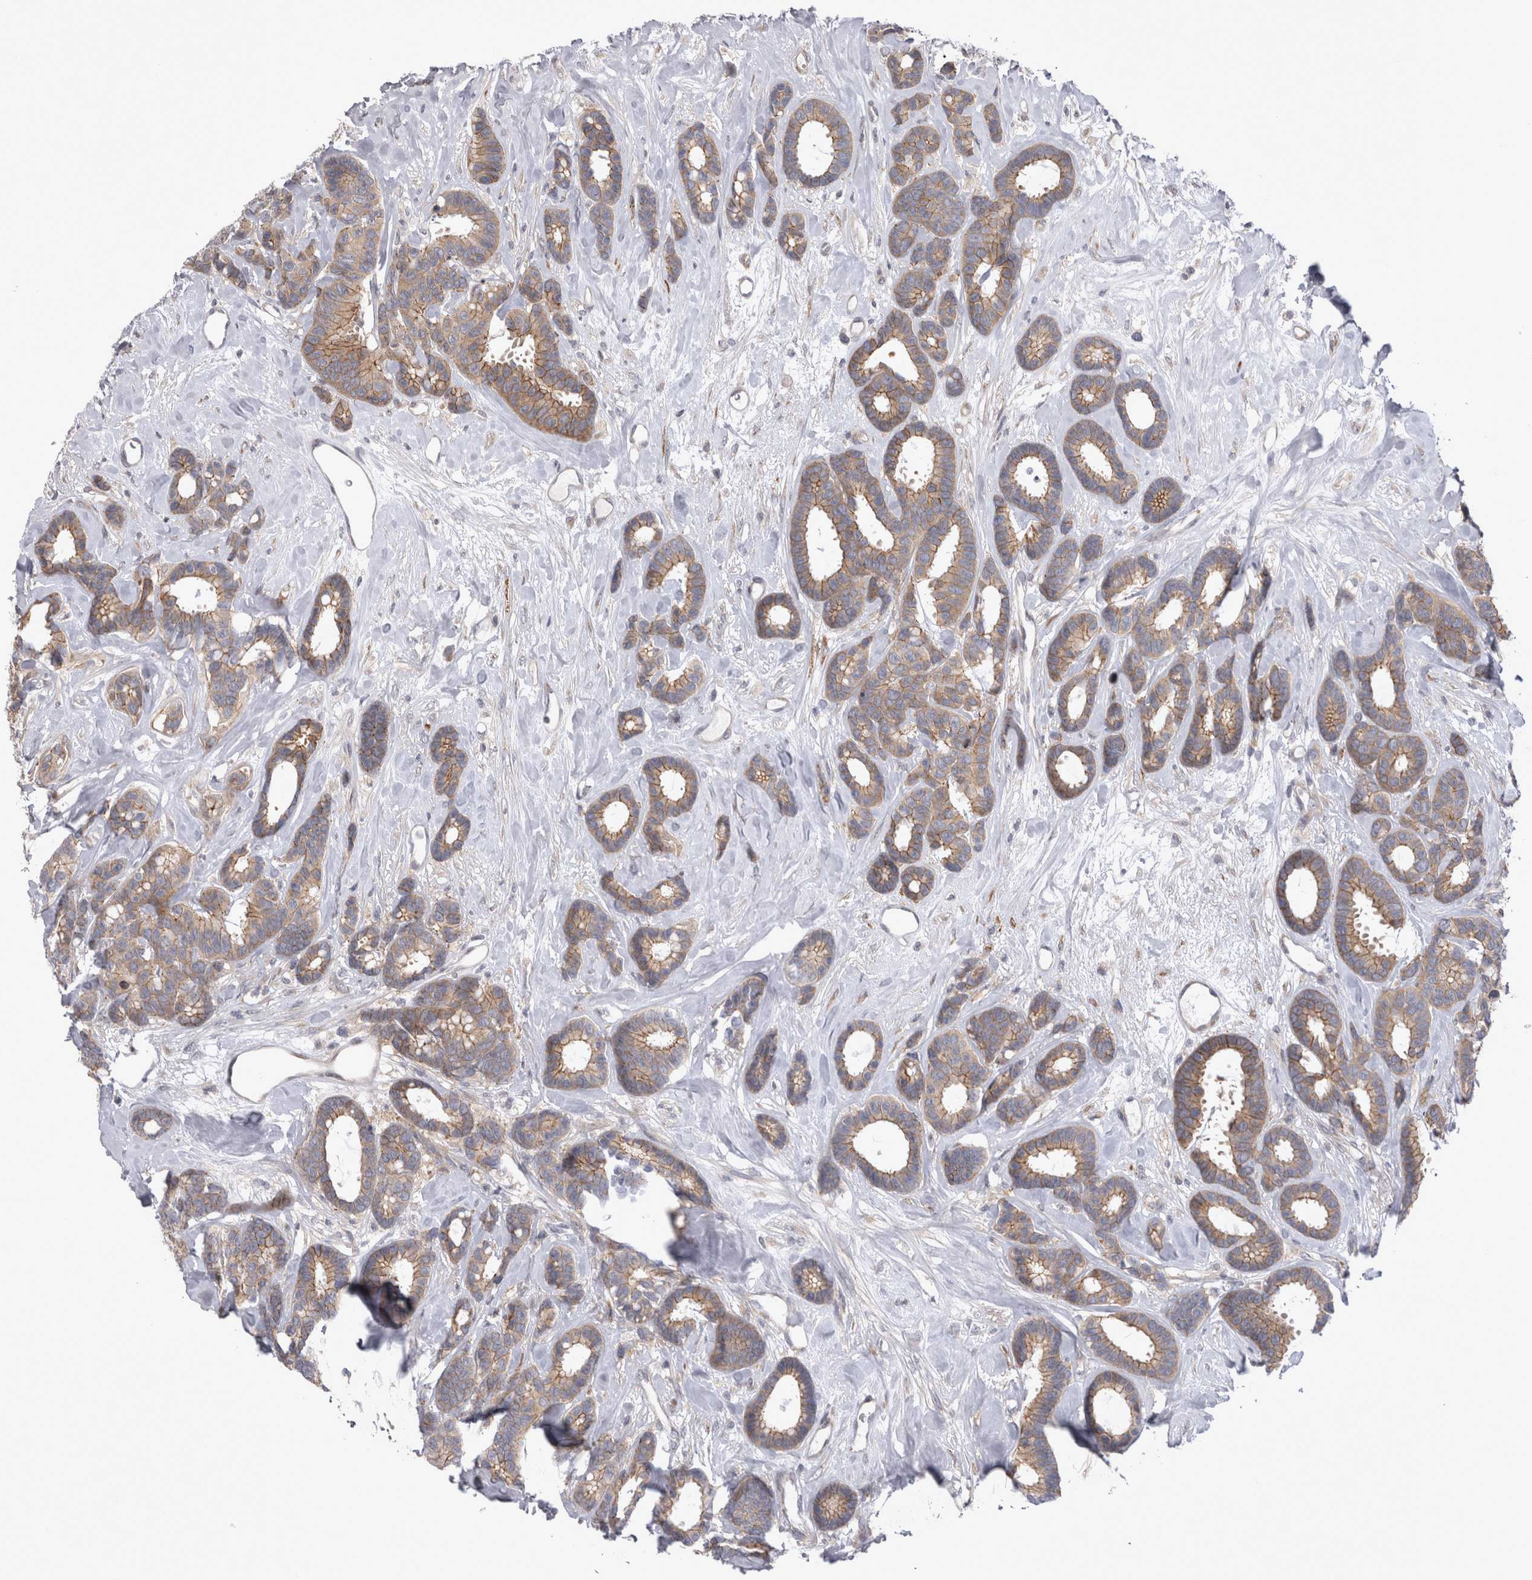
{"staining": {"intensity": "weak", "quantity": ">75%", "location": "cytoplasmic/membranous"}, "tissue": "breast cancer", "cell_type": "Tumor cells", "image_type": "cancer", "snomed": [{"axis": "morphology", "description": "Duct carcinoma"}, {"axis": "topography", "description": "Breast"}], "caption": "IHC (DAB (3,3'-diaminobenzidine)) staining of human breast cancer shows weak cytoplasmic/membranous protein staining in about >75% of tumor cells.", "gene": "NENF", "patient": {"sex": "female", "age": 87}}